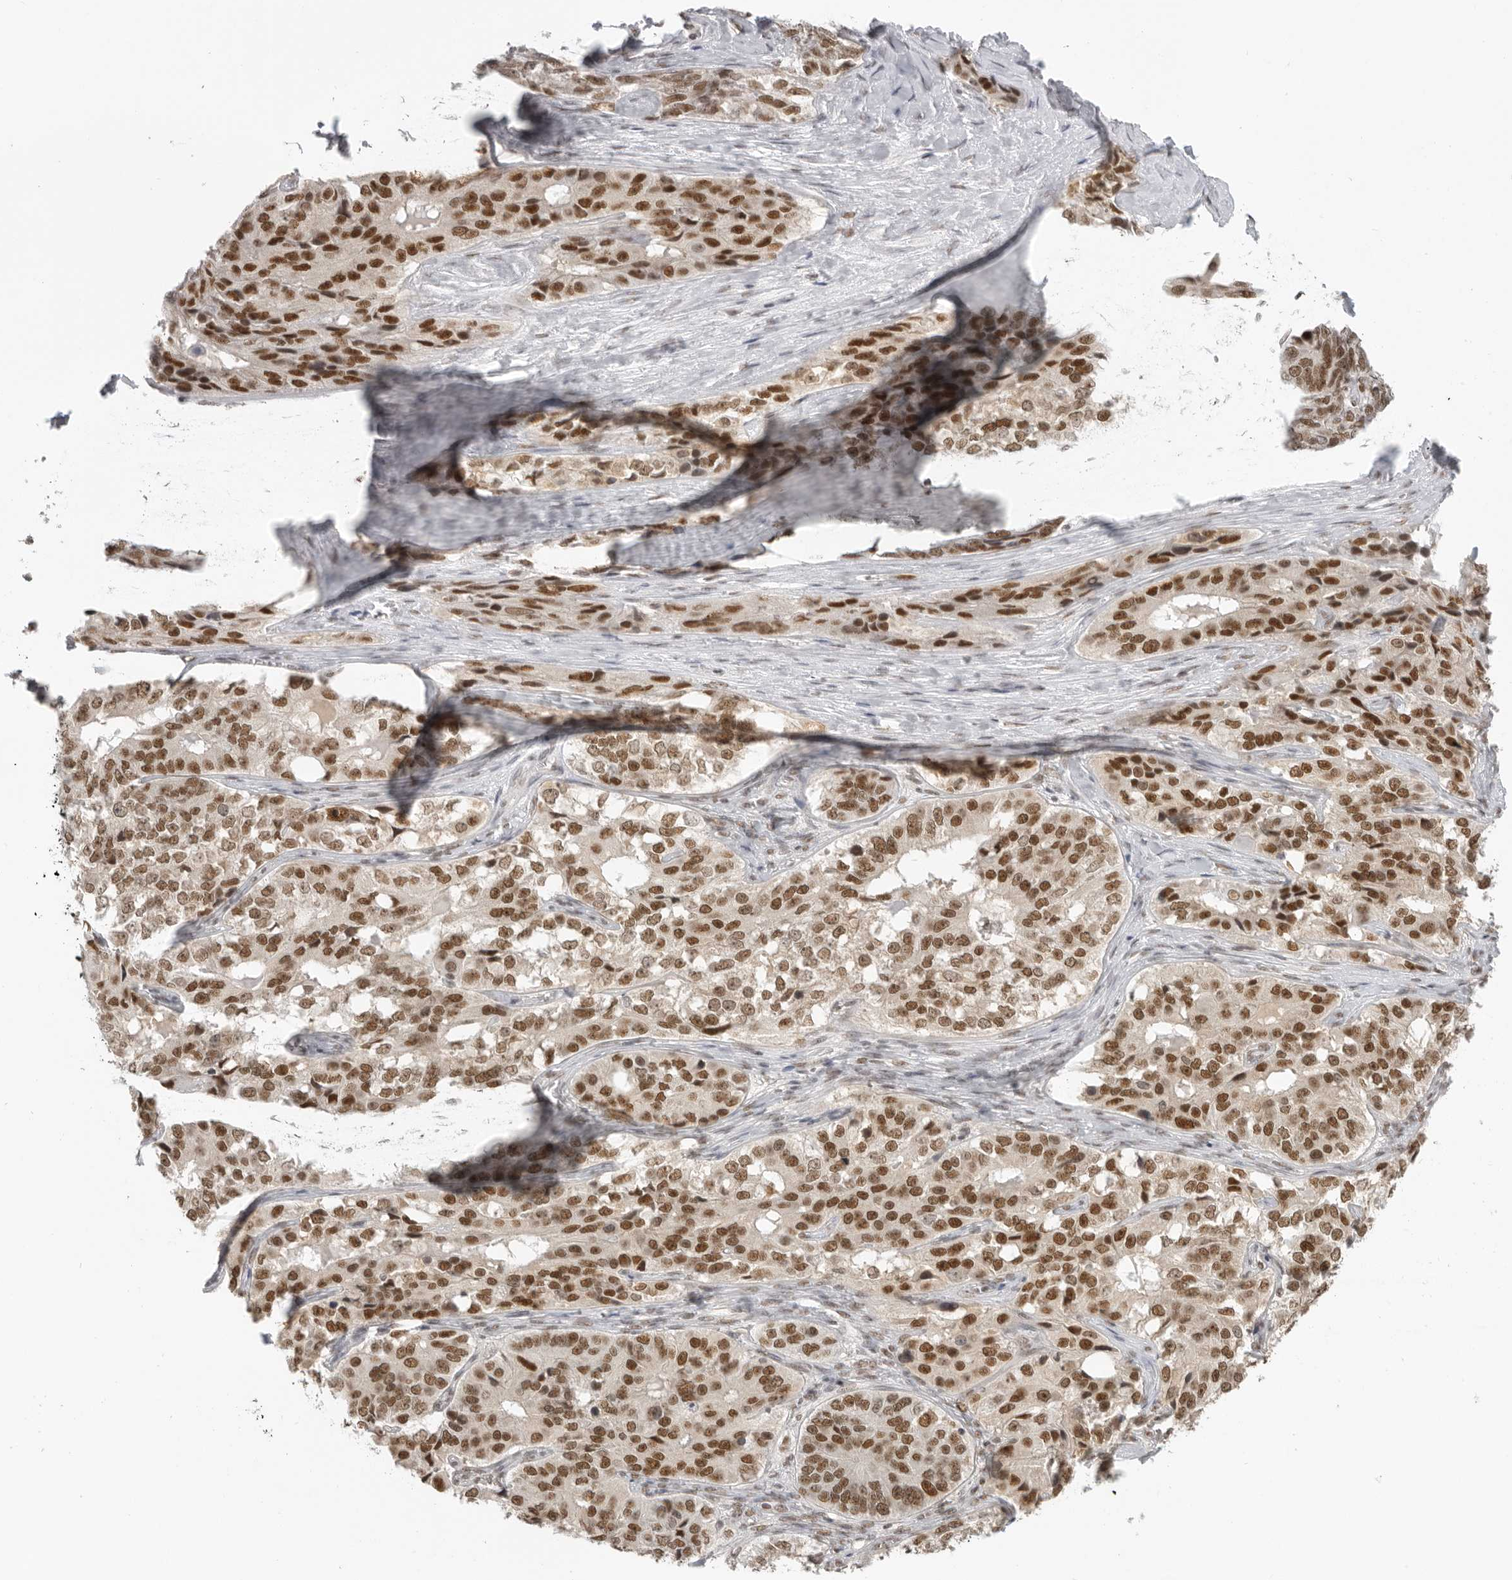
{"staining": {"intensity": "strong", "quantity": ">75%", "location": "nuclear"}, "tissue": "ovarian cancer", "cell_type": "Tumor cells", "image_type": "cancer", "snomed": [{"axis": "morphology", "description": "Carcinoma, endometroid"}, {"axis": "topography", "description": "Ovary"}], "caption": "Protein expression analysis of human ovarian cancer reveals strong nuclear staining in about >75% of tumor cells.", "gene": "RPA2", "patient": {"sex": "female", "age": 51}}